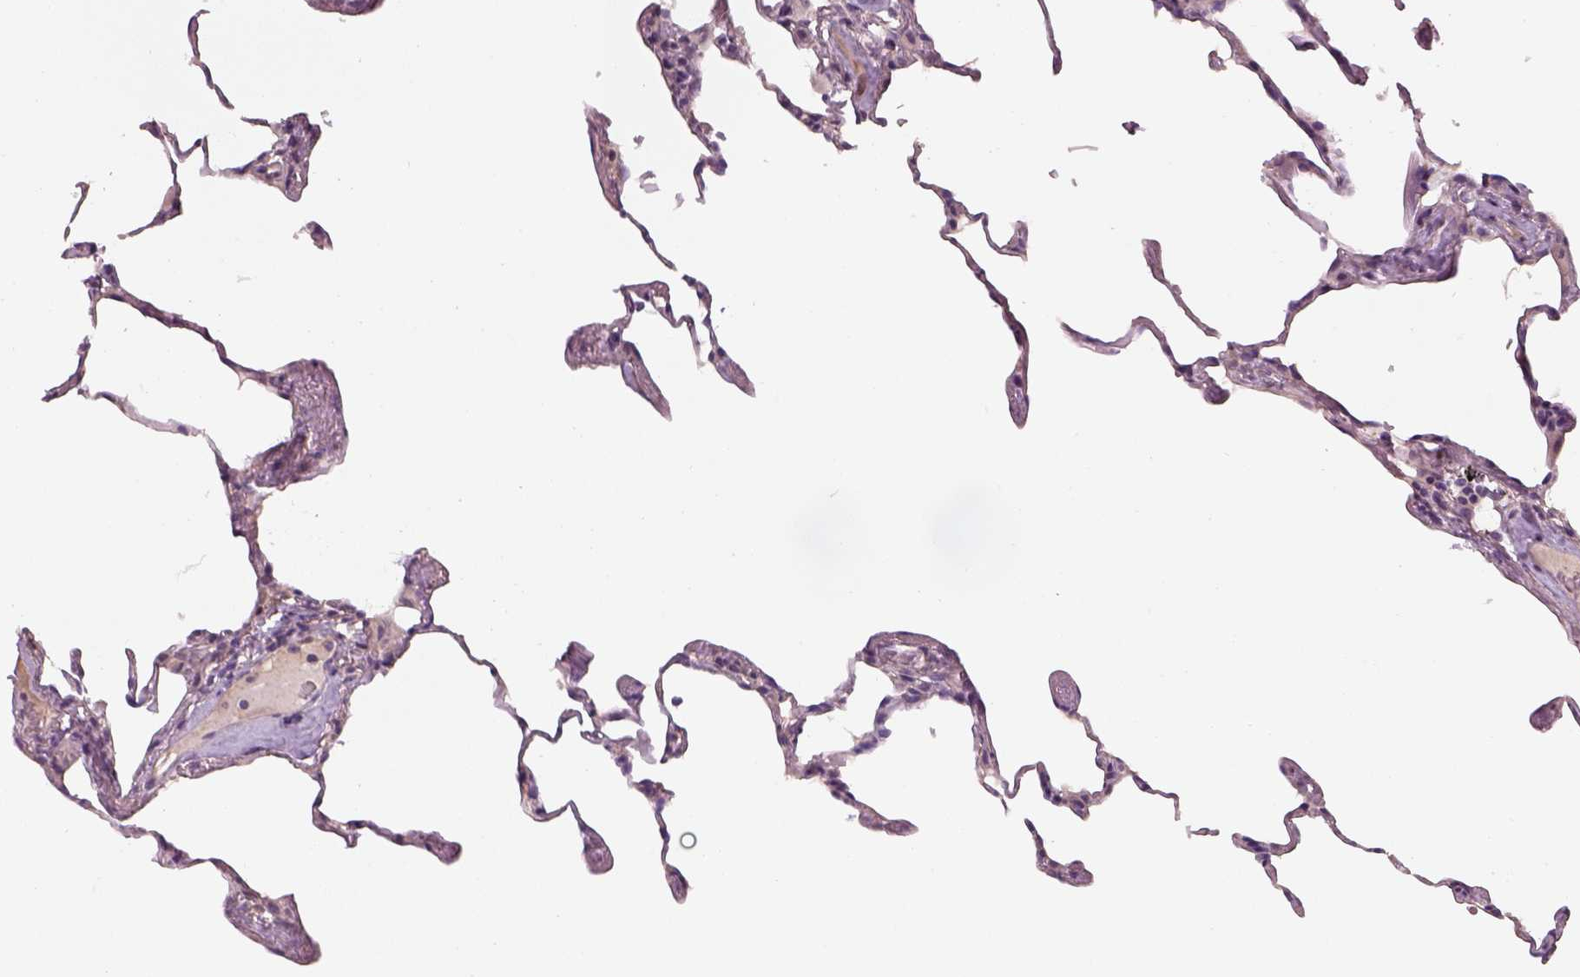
{"staining": {"intensity": "negative", "quantity": "none", "location": "none"}, "tissue": "lung", "cell_type": "Alveolar cells", "image_type": "normal", "snomed": [{"axis": "morphology", "description": "Normal tissue, NOS"}, {"axis": "topography", "description": "Lung"}], "caption": "DAB (3,3'-diaminobenzidine) immunohistochemical staining of normal lung exhibits no significant staining in alveolar cells. The staining is performed using DAB (3,3'-diaminobenzidine) brown chromogen with nuclei counter-stained in using hematoxylin.", "gene": "GDNF", "patient": {"sex": "female", "age": 57}}